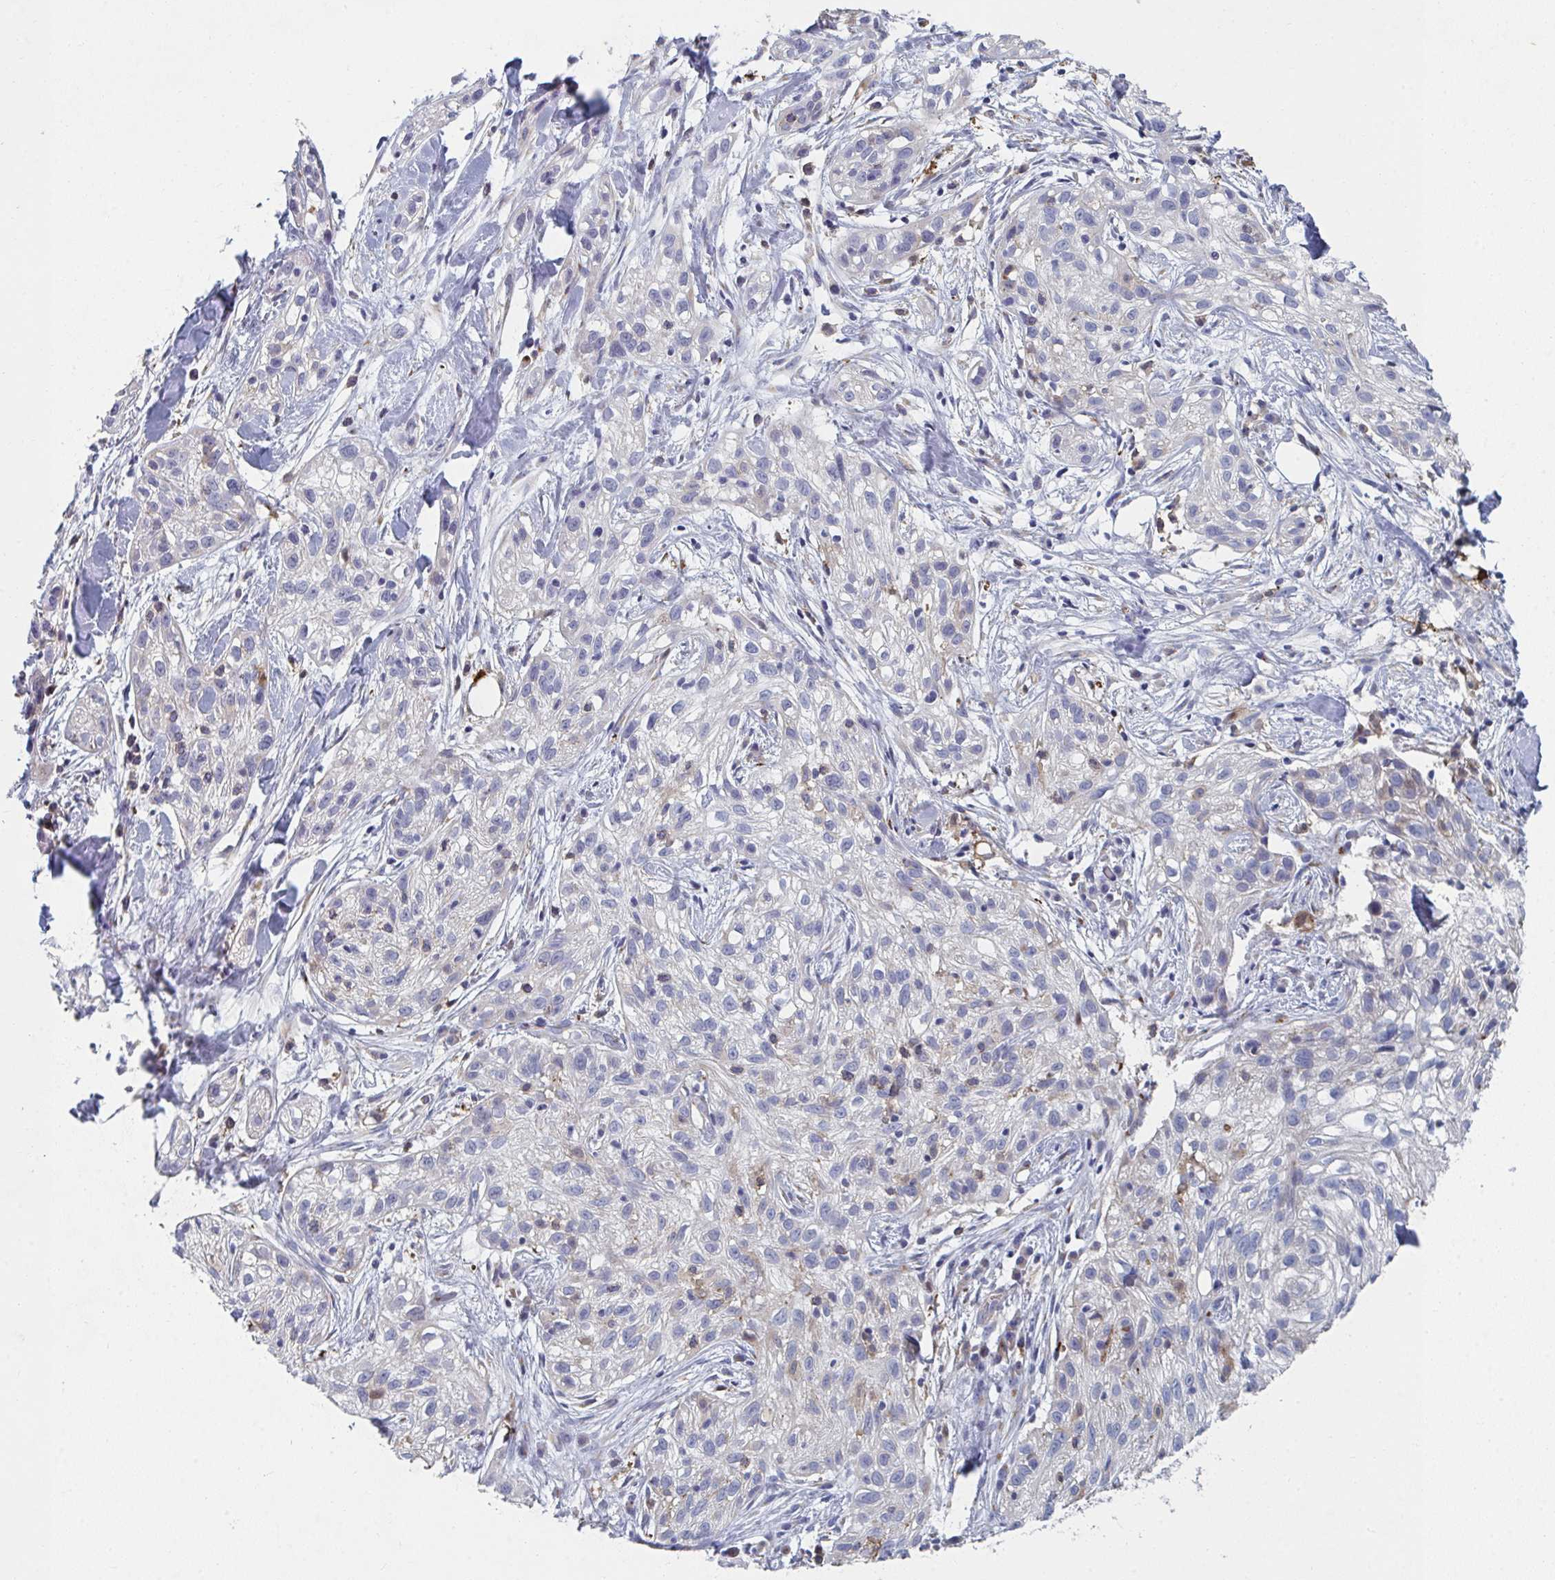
{"staining": {"intensity": "negative", "quantity": "none", "location": "none"}, "tissue": "skin cancer", "cell_type": "Tumor cells", "image_type": "cancer", "snomed": [{"axis": "morphology", "description": "Squamous cell carcinoma, NOS"}, {"axis": "topography", "description": "Skin"}], "caption": "High power microscopy image of an immunohistochemistry (IHC) photomicrograph of squamous cell carcinoma (skin), revealing no significant positivity in tumor cells.", "gene": "PSMG1", "patient": {"sex": "male", "age": 82}}